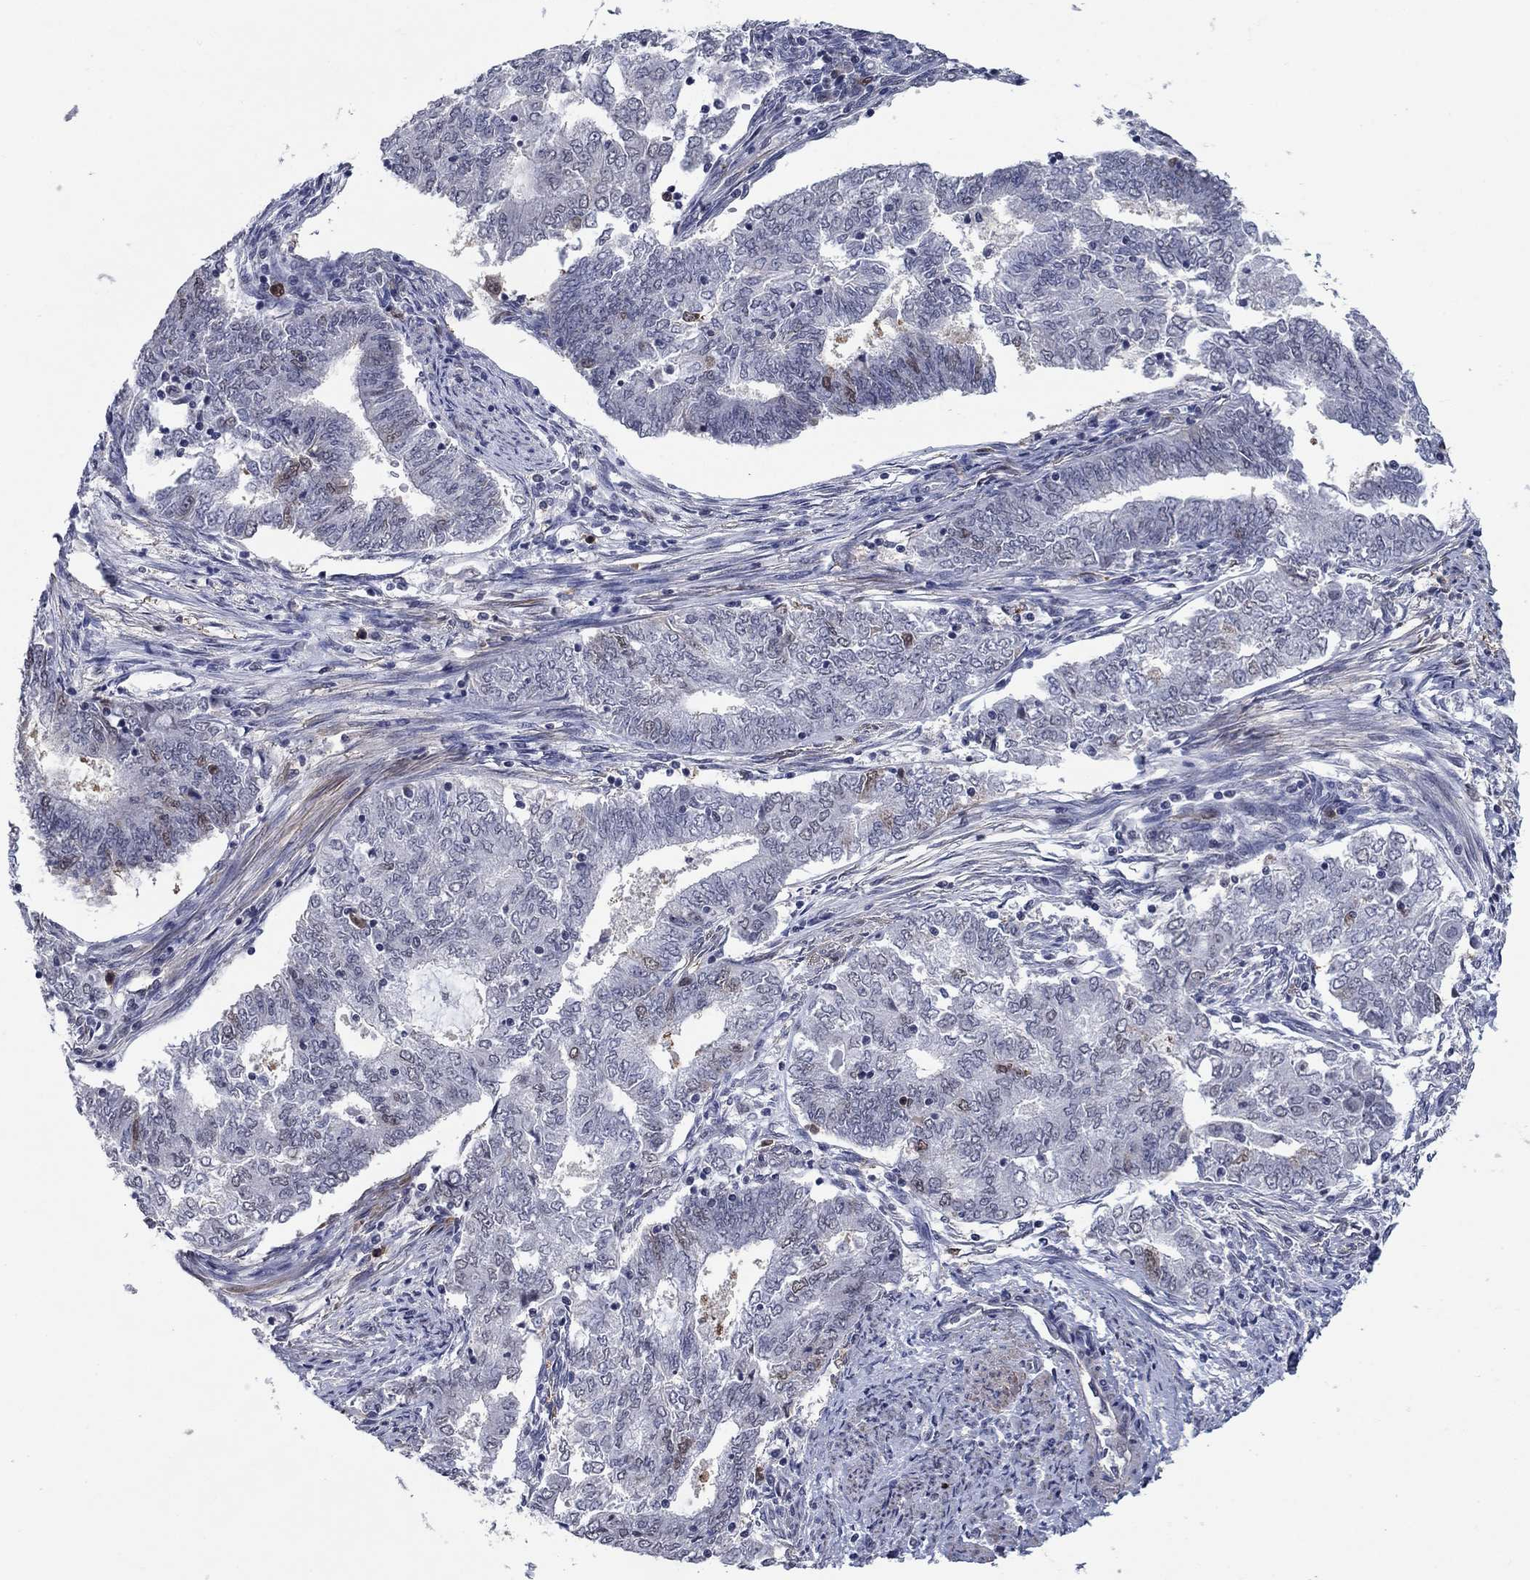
{"staining": {"intensity": "negative", "quantity": "none", "location": "none"}, "tissue": "endometrial cancer", "cell_type": "Tumor cells", "image_type": "cancer", "snomed": [{"axis": "morphology", "description": "Adenocarcinoma, NOS"}, {"axis": "topography", "description": "Endometrium"}], "caption": "The immunohistochemistry histopathology image has no significant staining in tumor cells of adenocarcinoma (endometrial) tissue.", "gene": "TYMS", "patient": {"sex": "female", "age": 62}}